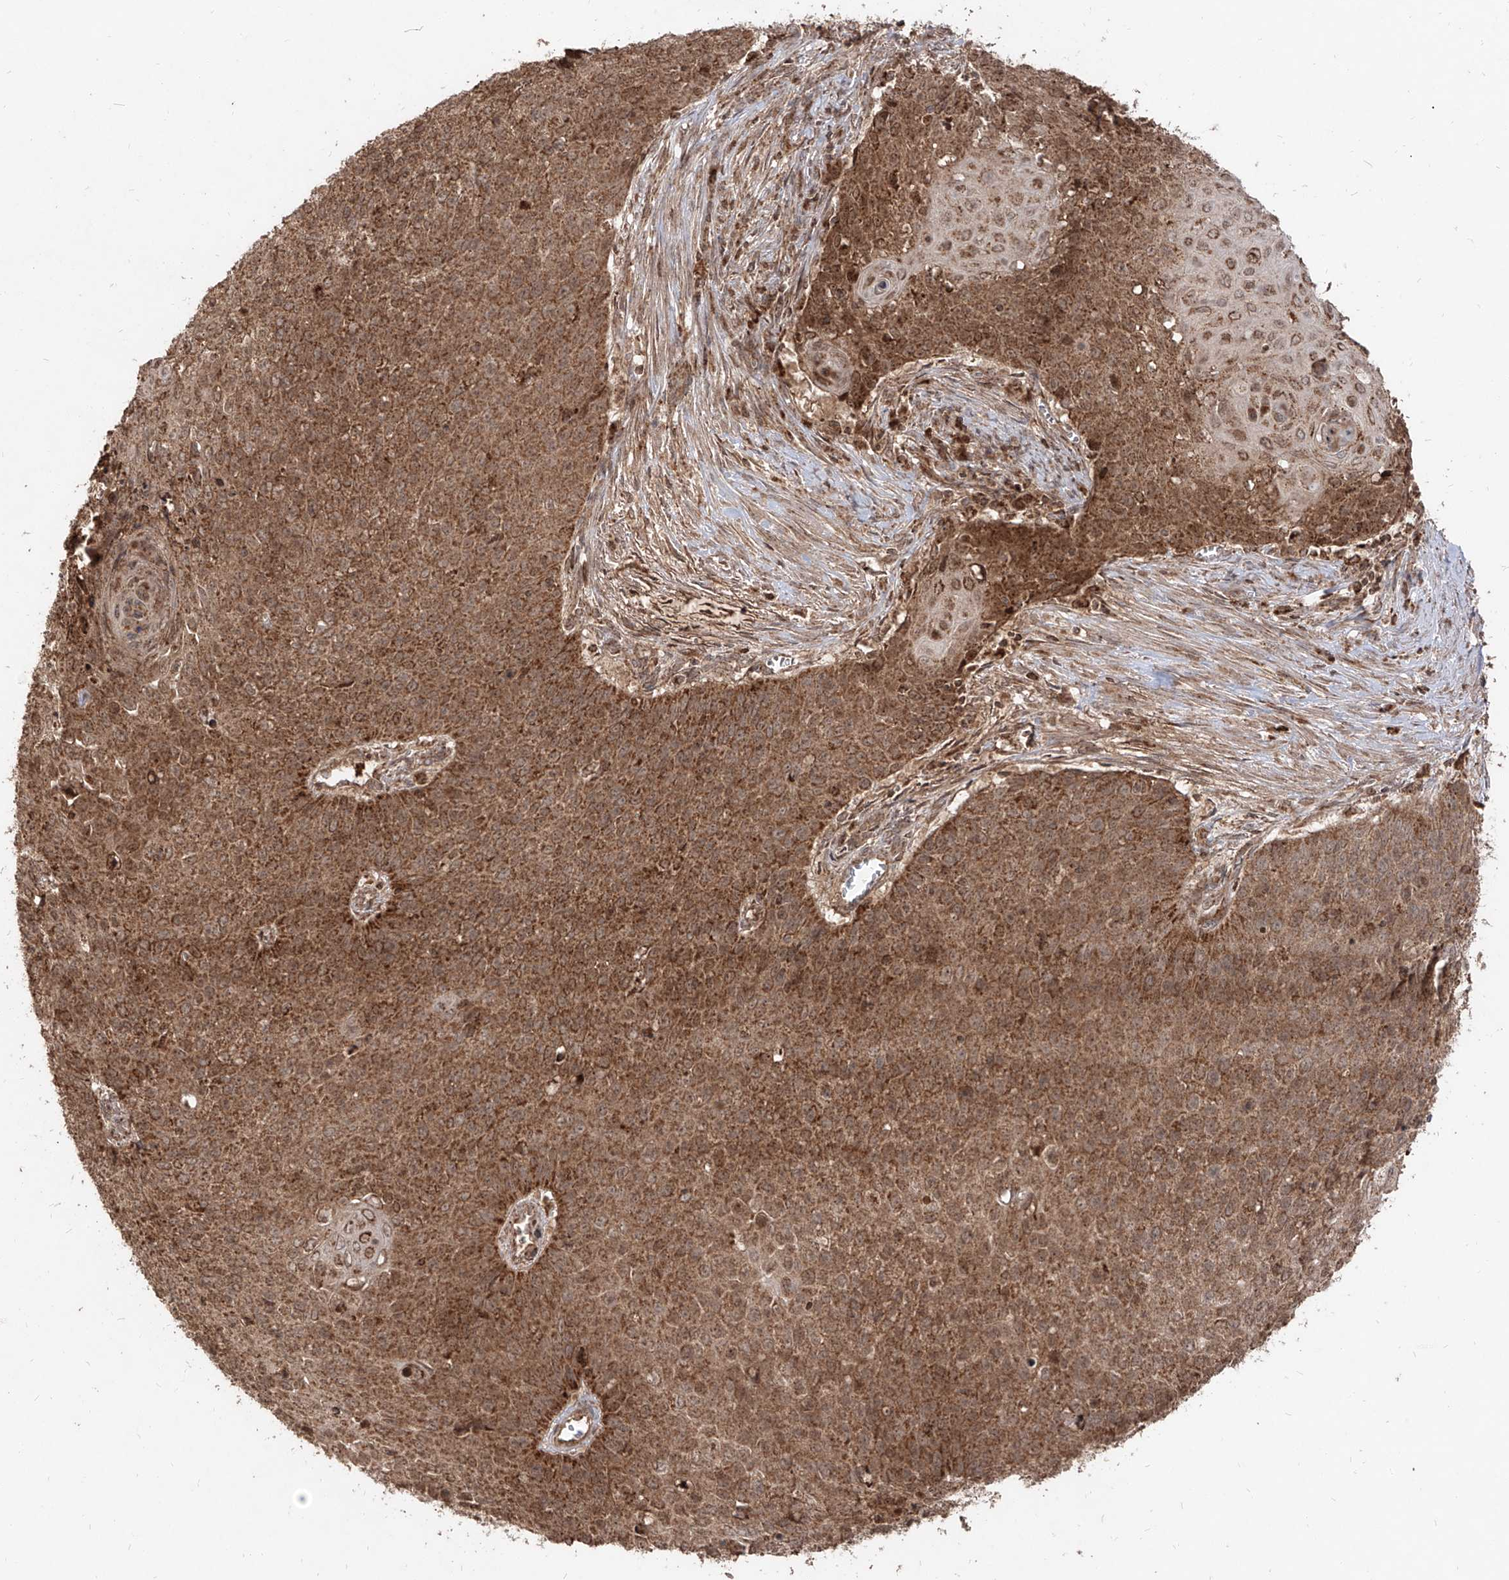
{"staining": {"intensity": "strong", "quantity": ">75%", "location": "cytoplasmic/membranous"}, "tissue": "cervical cancer", "cell_type": "Tumor cells", "image_type": "cancer", "snomed": [{"axis": "morphology", "description": "Squamous cell carcinoma, NOS"}, {"axis": "topography", "description": "Cervix"}], "caption": "Protein staining of squamous cell carcinoma (cervical) tissue reveals strong cytoplasmic/membranous expression in about >75% of tumor cells.", "gene": "AIM2", "patient": {"sex": "female", "age": 39}}